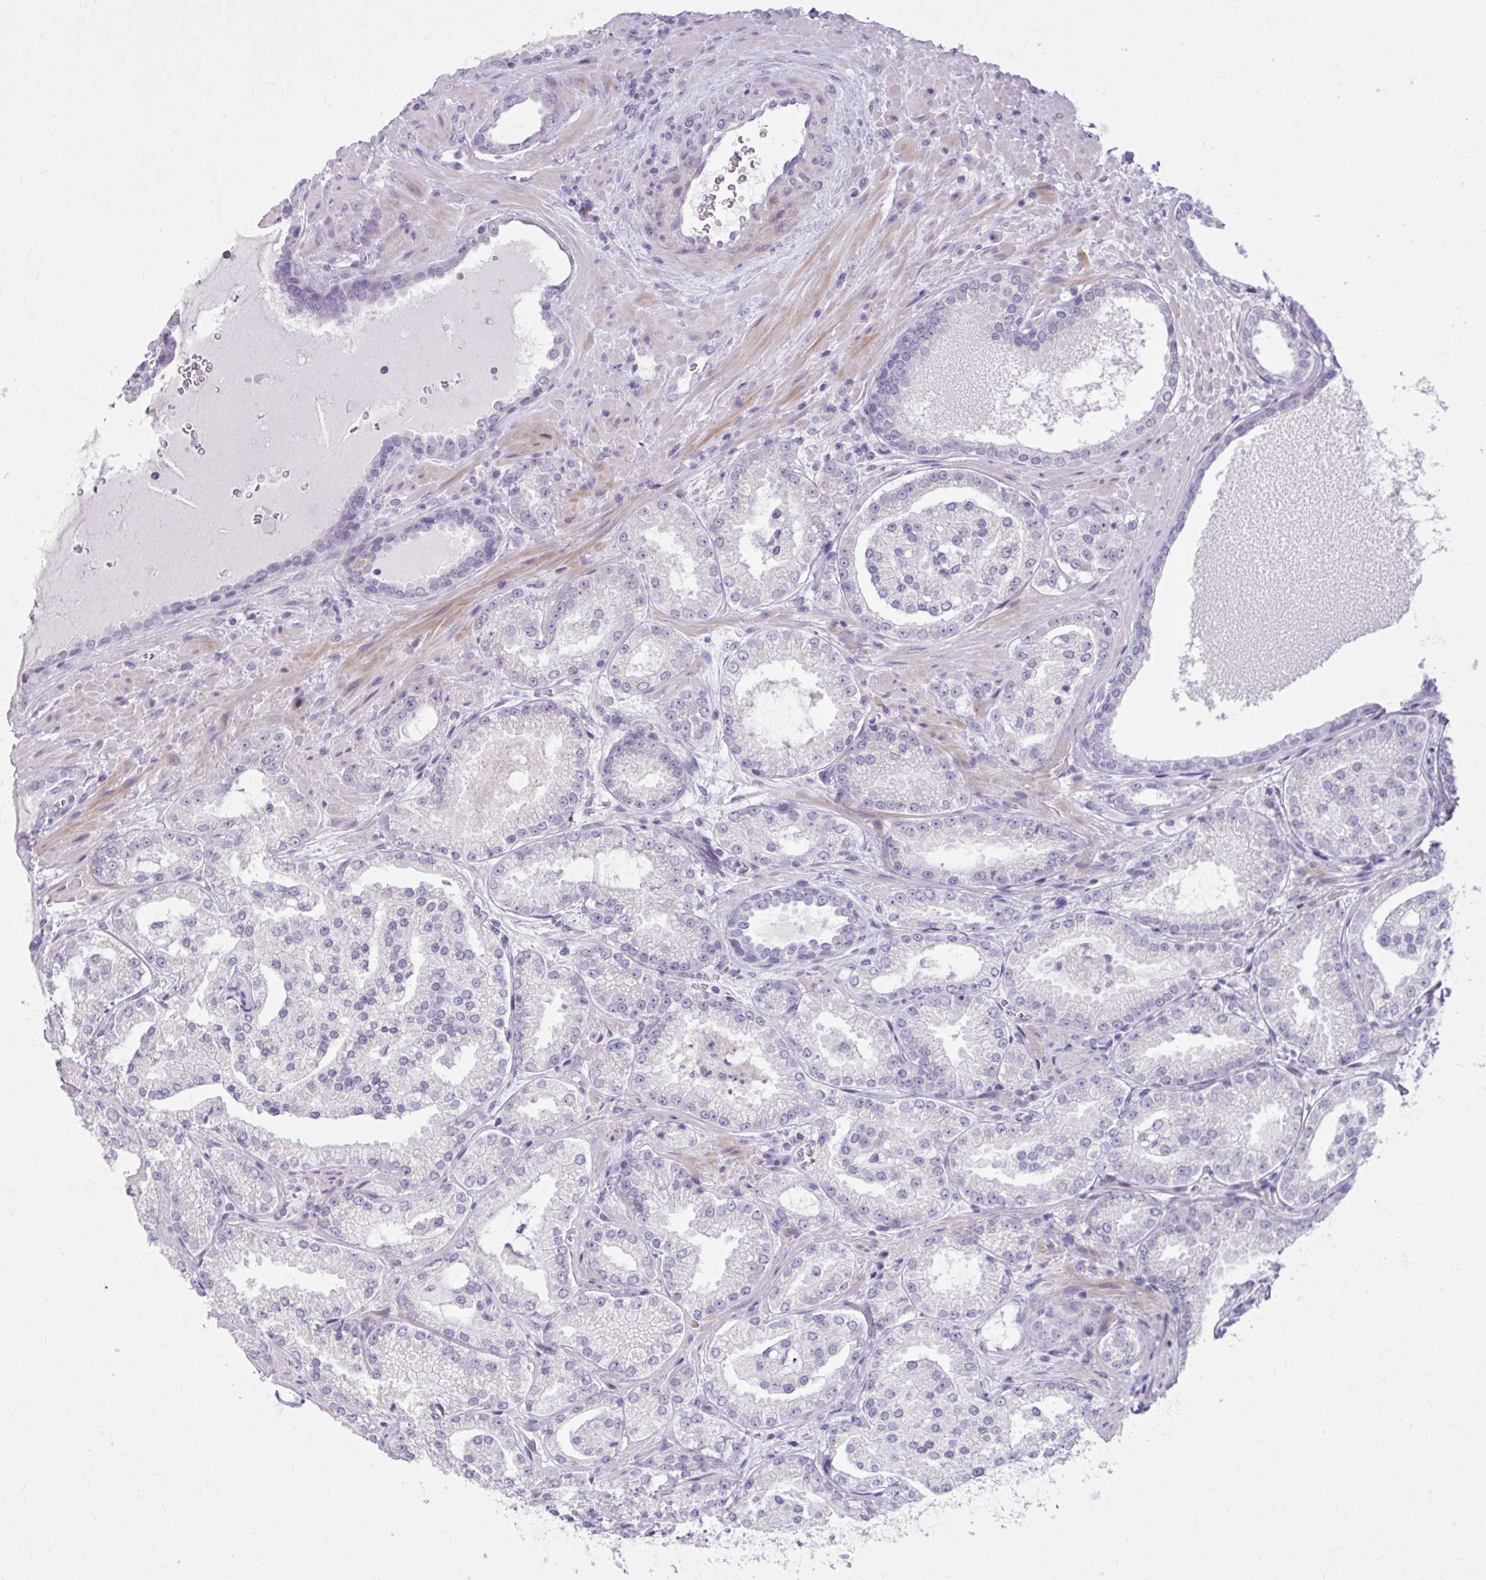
{"staining": {"intensity": "negative", "quantity": "none", "location": "none"}, "tissue": "prostate cancer", "cell_type": "Tumor cells", "image_type": "cancer", "snomed": [{"axis": "morphology", "description": "Adenocarcinoma, High grade"}, {"axis": "topography", "description": "Prostate"}], "caption": "This is an IHC histopathology image of human adenocarcinoma (high-grade) (prostate). There is no staining in tumor cells.", "gene": "OR4B1", "patient": {"sex": "male", "age": 73}}